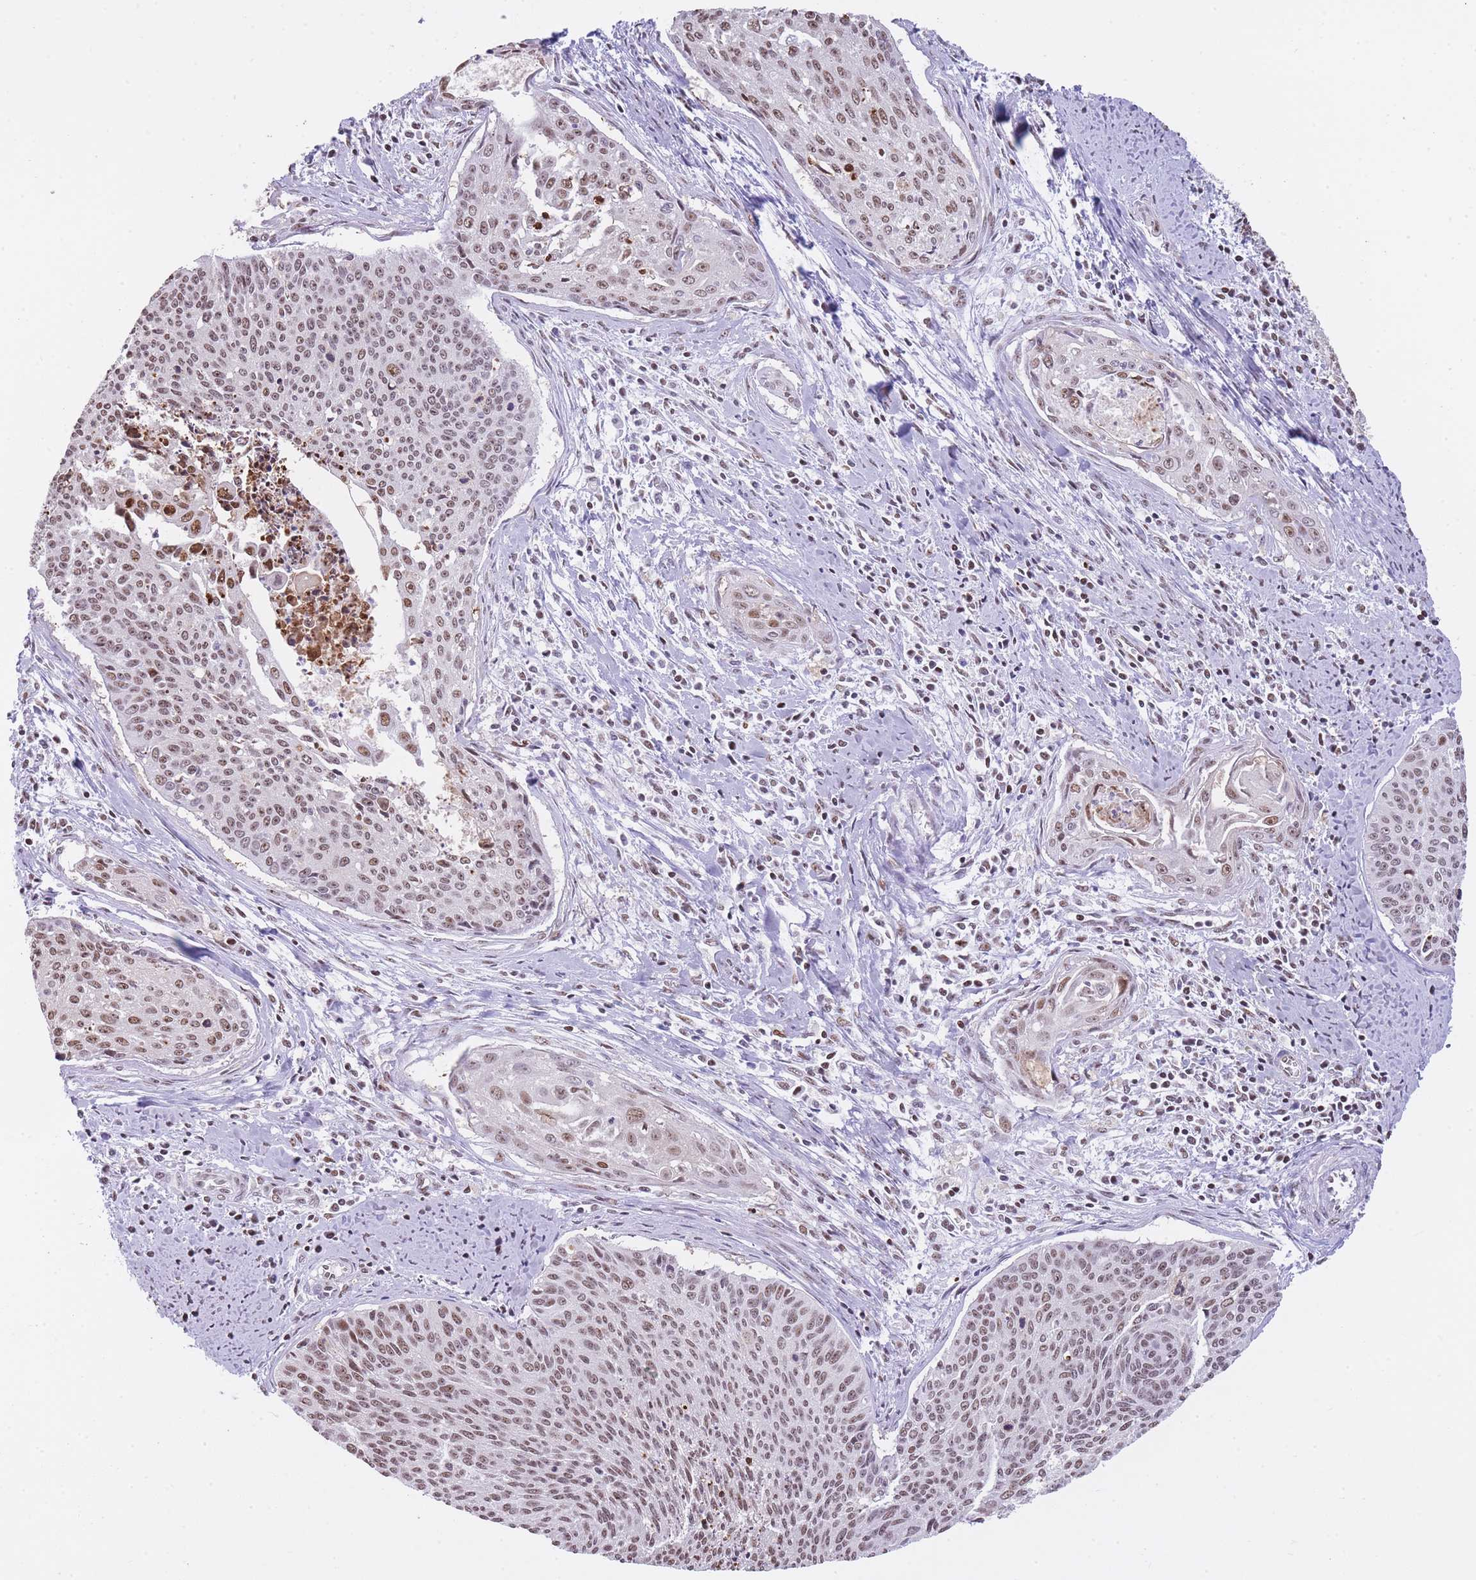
{"staining": {"intensity": "moderate", "quantity": "25%-75%", "location": "nuclear"}, "tissue": "cervical cancer", "cell_type": "Tumor cells", "image_type": "cancer", "snomed": [{"axis": "morphology", "description": "Squamous cell carcinoma, NOS"}, {"axis": "topography", "description": "Cervix"}], "caption": "There is medium levels of moderate nuclear expression in tumor cells of cervical cancer, as demonstrated by immunohistochemical staining (brown color).", "gene": "EVC2", "patient": {"sex": "female", "age": 55}}